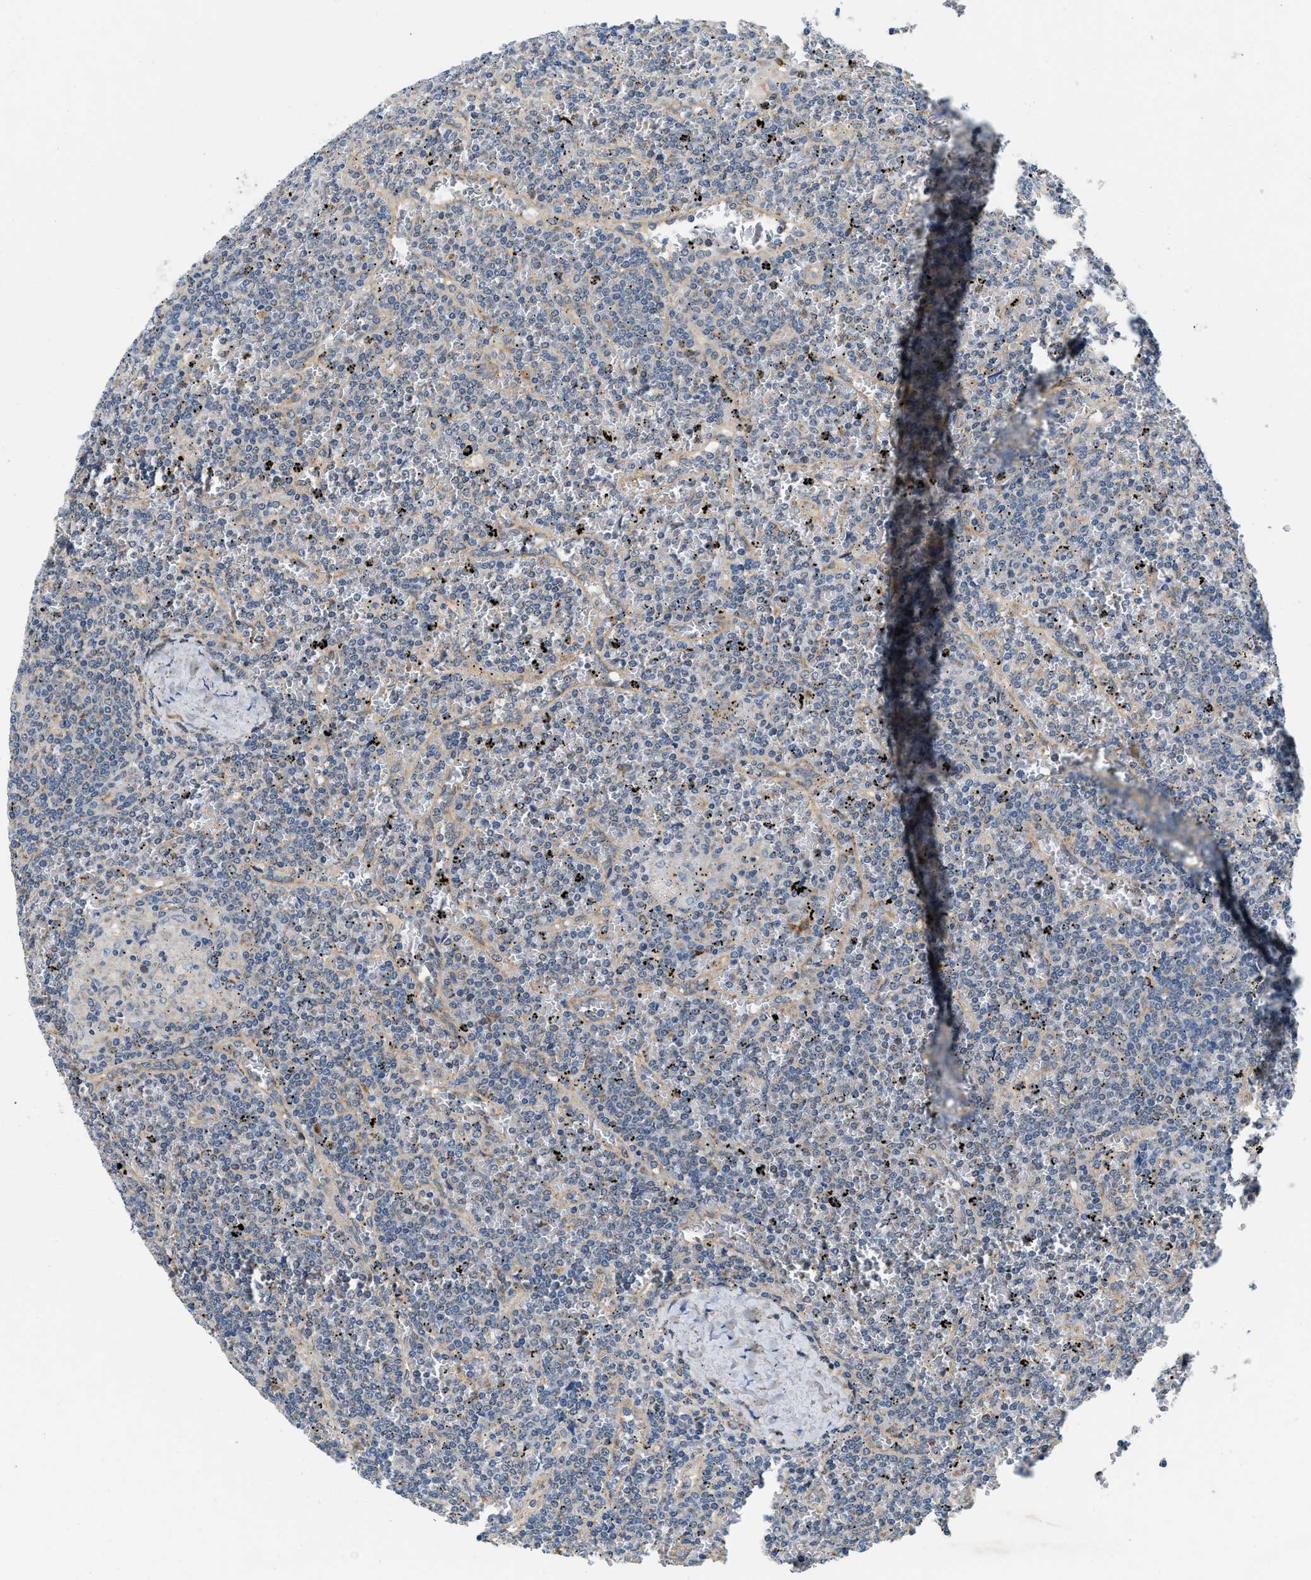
{"staining": {"intensity": "negative", "quantity": "none", "location": "none"}, "tissue": "lymphoma", "cell_type": "Tumor cells", "image_type": "cancer", "snomed": [{"axis": "morphology", "description": "Malignant lymphoma, non-Hodgkin's type, Low grade"}, {"axis": "topography", "description": "Spleen"}], "caption": "Immunohistochemistry (IHC) histopathology image of lymphoma stained for a protein (brown), which reveals no staining in tumor cells.", "gene": "ZNF599", "patient": {"sex": "female", "age": 19}}